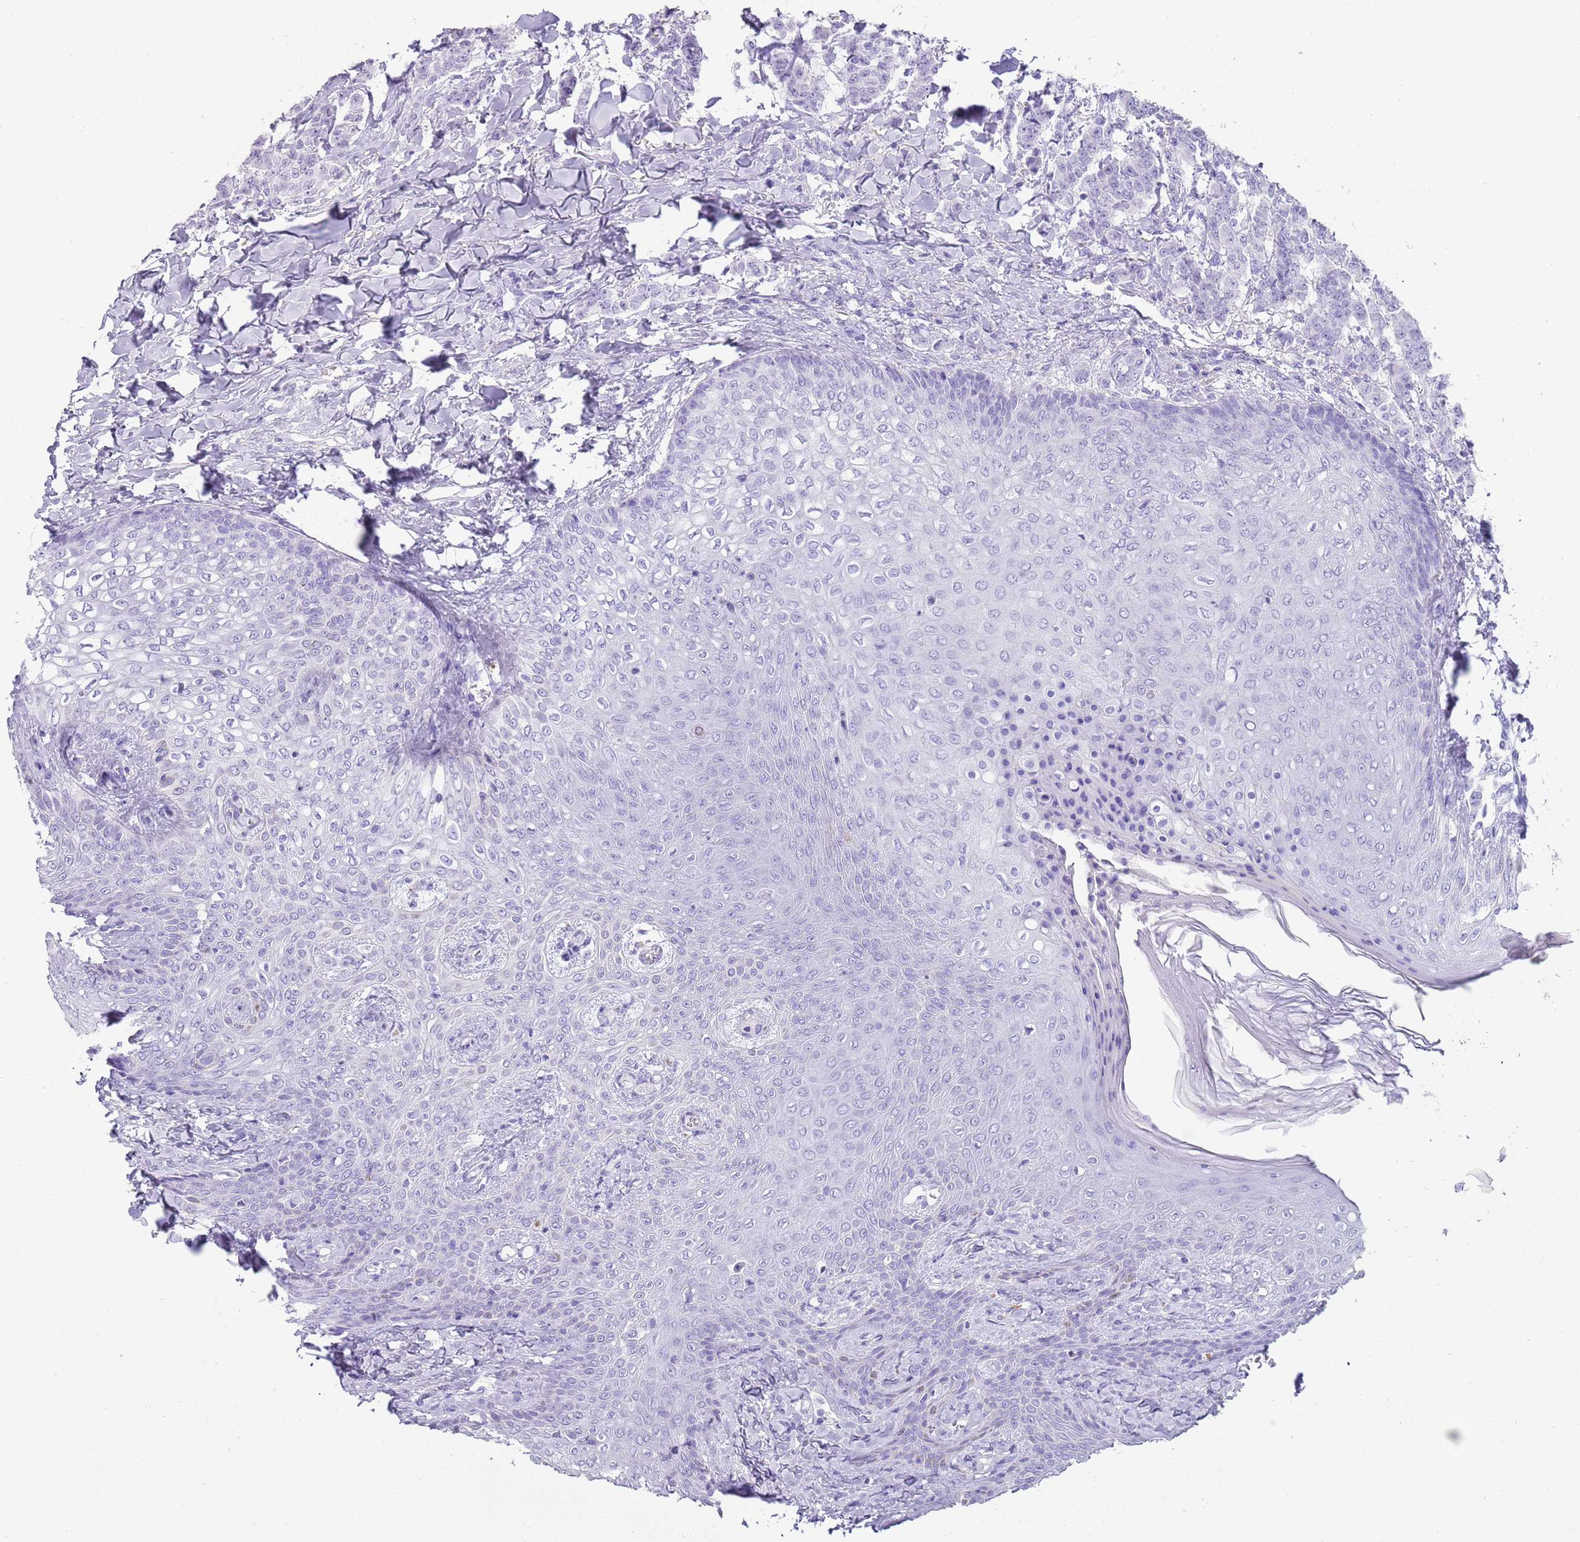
{"staining": {"intensity": "negative", "quantity": "none", "location": "none"}, "tissue": "breast cancer", "cell_type": "Tumor cells", "image_type": "cancer", "snomed": [{"axis": "morphology", "description": "Duct carcinoma"}, {"axis": "topography", "description": "Breast"}], "caption": "Immunohistochemistry (IHC) micrograph of breast cancer stained for a protein (brown), which exhibits no staining in tumor cells.", "gene": "NBPF3", "patient": {"sex": "female", "age": 40}}